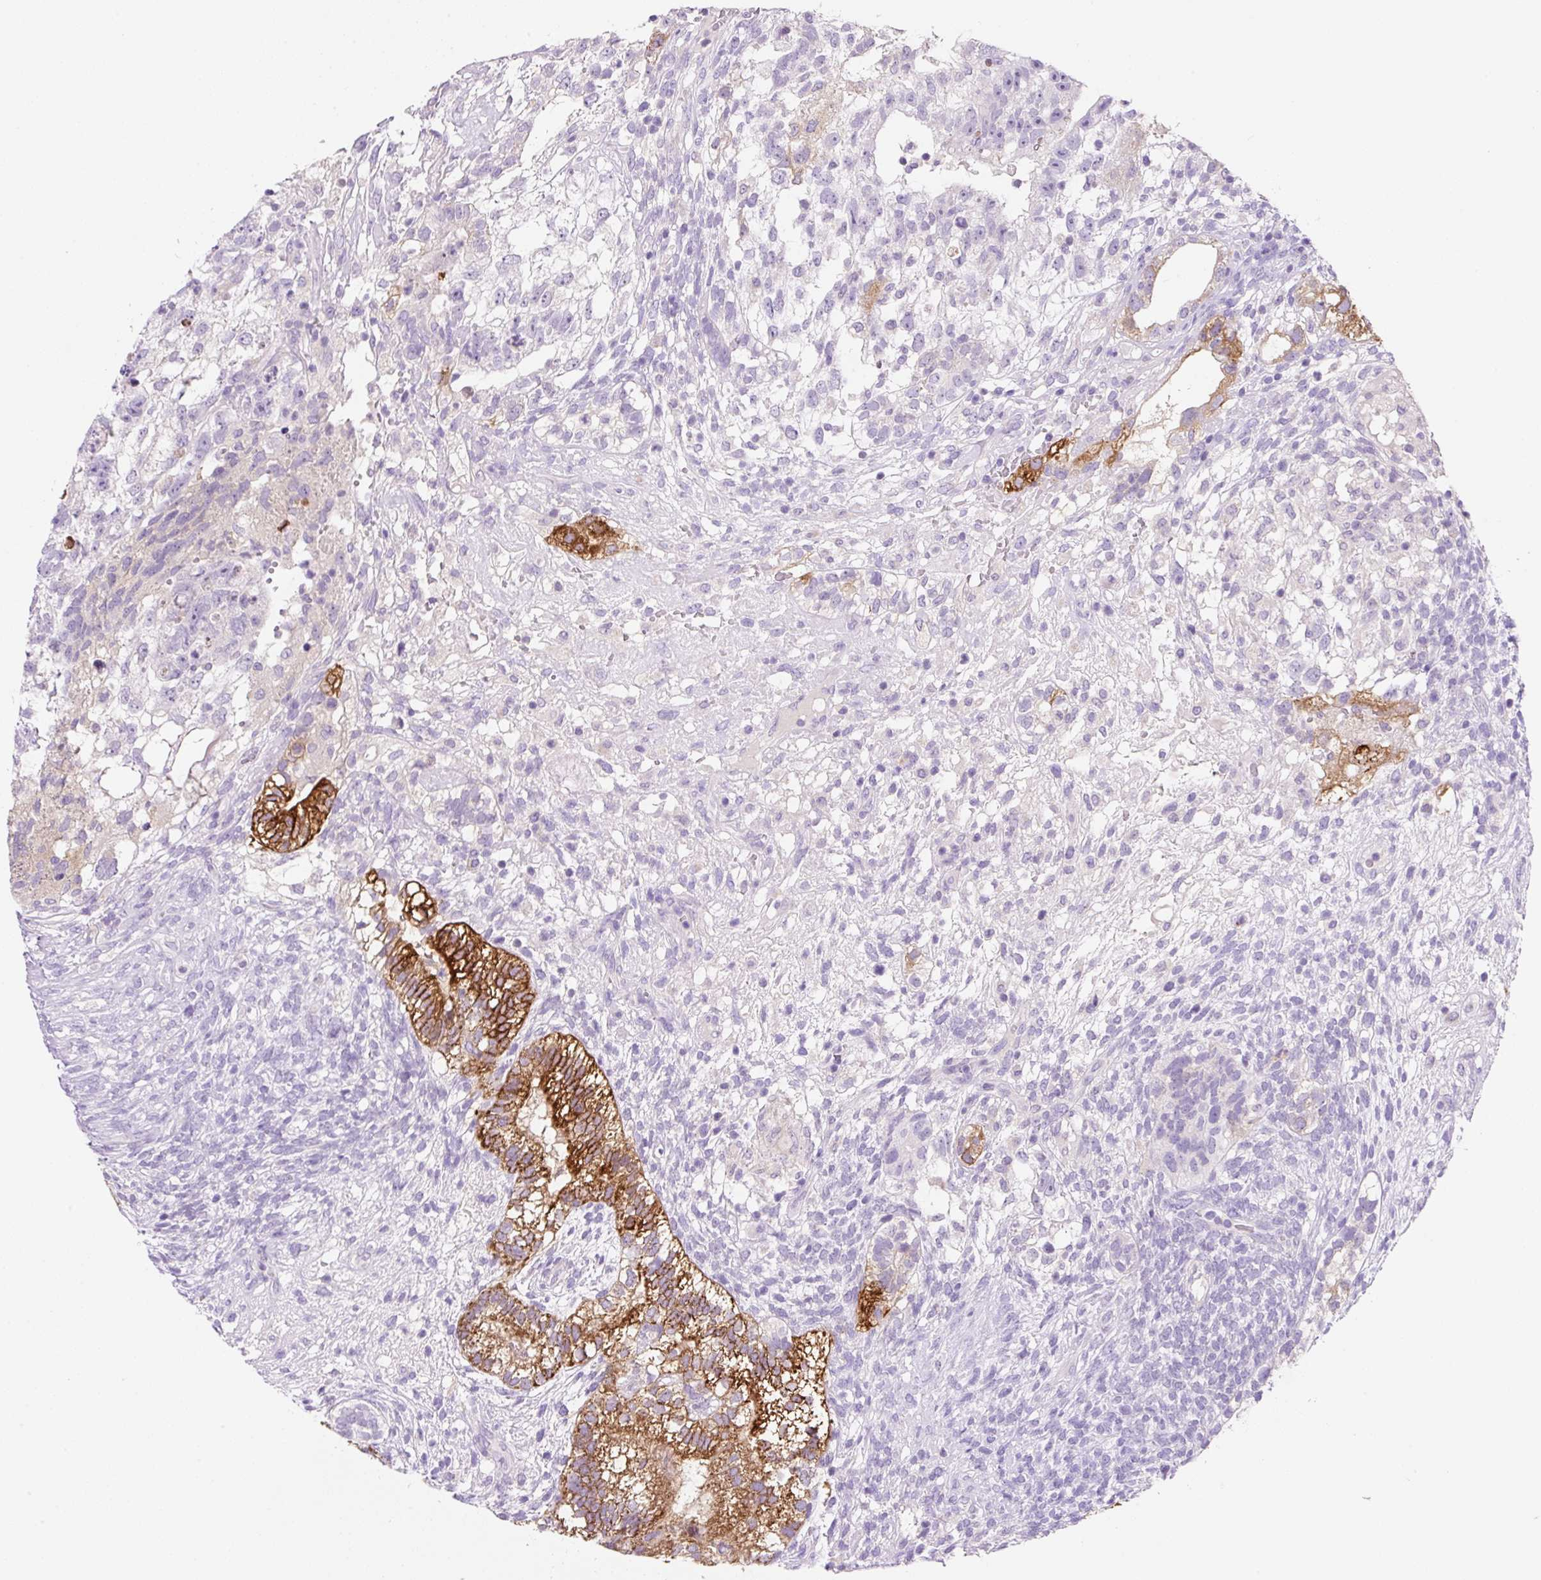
{"staining": {"intensity": "strong", "quantity": "<25%", "location": "cytoplasmic/membranous"}, "tissue": "testis cancer", "cell_type": "Tumor cells", "image_type": "cancer", "snomed": [{"axis": "morphology", "description": "Seminoma, NOS"}, {"axis": "morphology", "description": "Carcinoma, Embryonal, NOS"}, {"axis": "topography", "description": "Testis"}], "caption": "Testis cancer (seminoma) was stained to show a protein in brown. There is medium levels of strong cytoplasmic/membranous staining in approximately <25% of tumor cells.", "gene": "NDST3", "patient": {"sex": "male", "age": 41}}